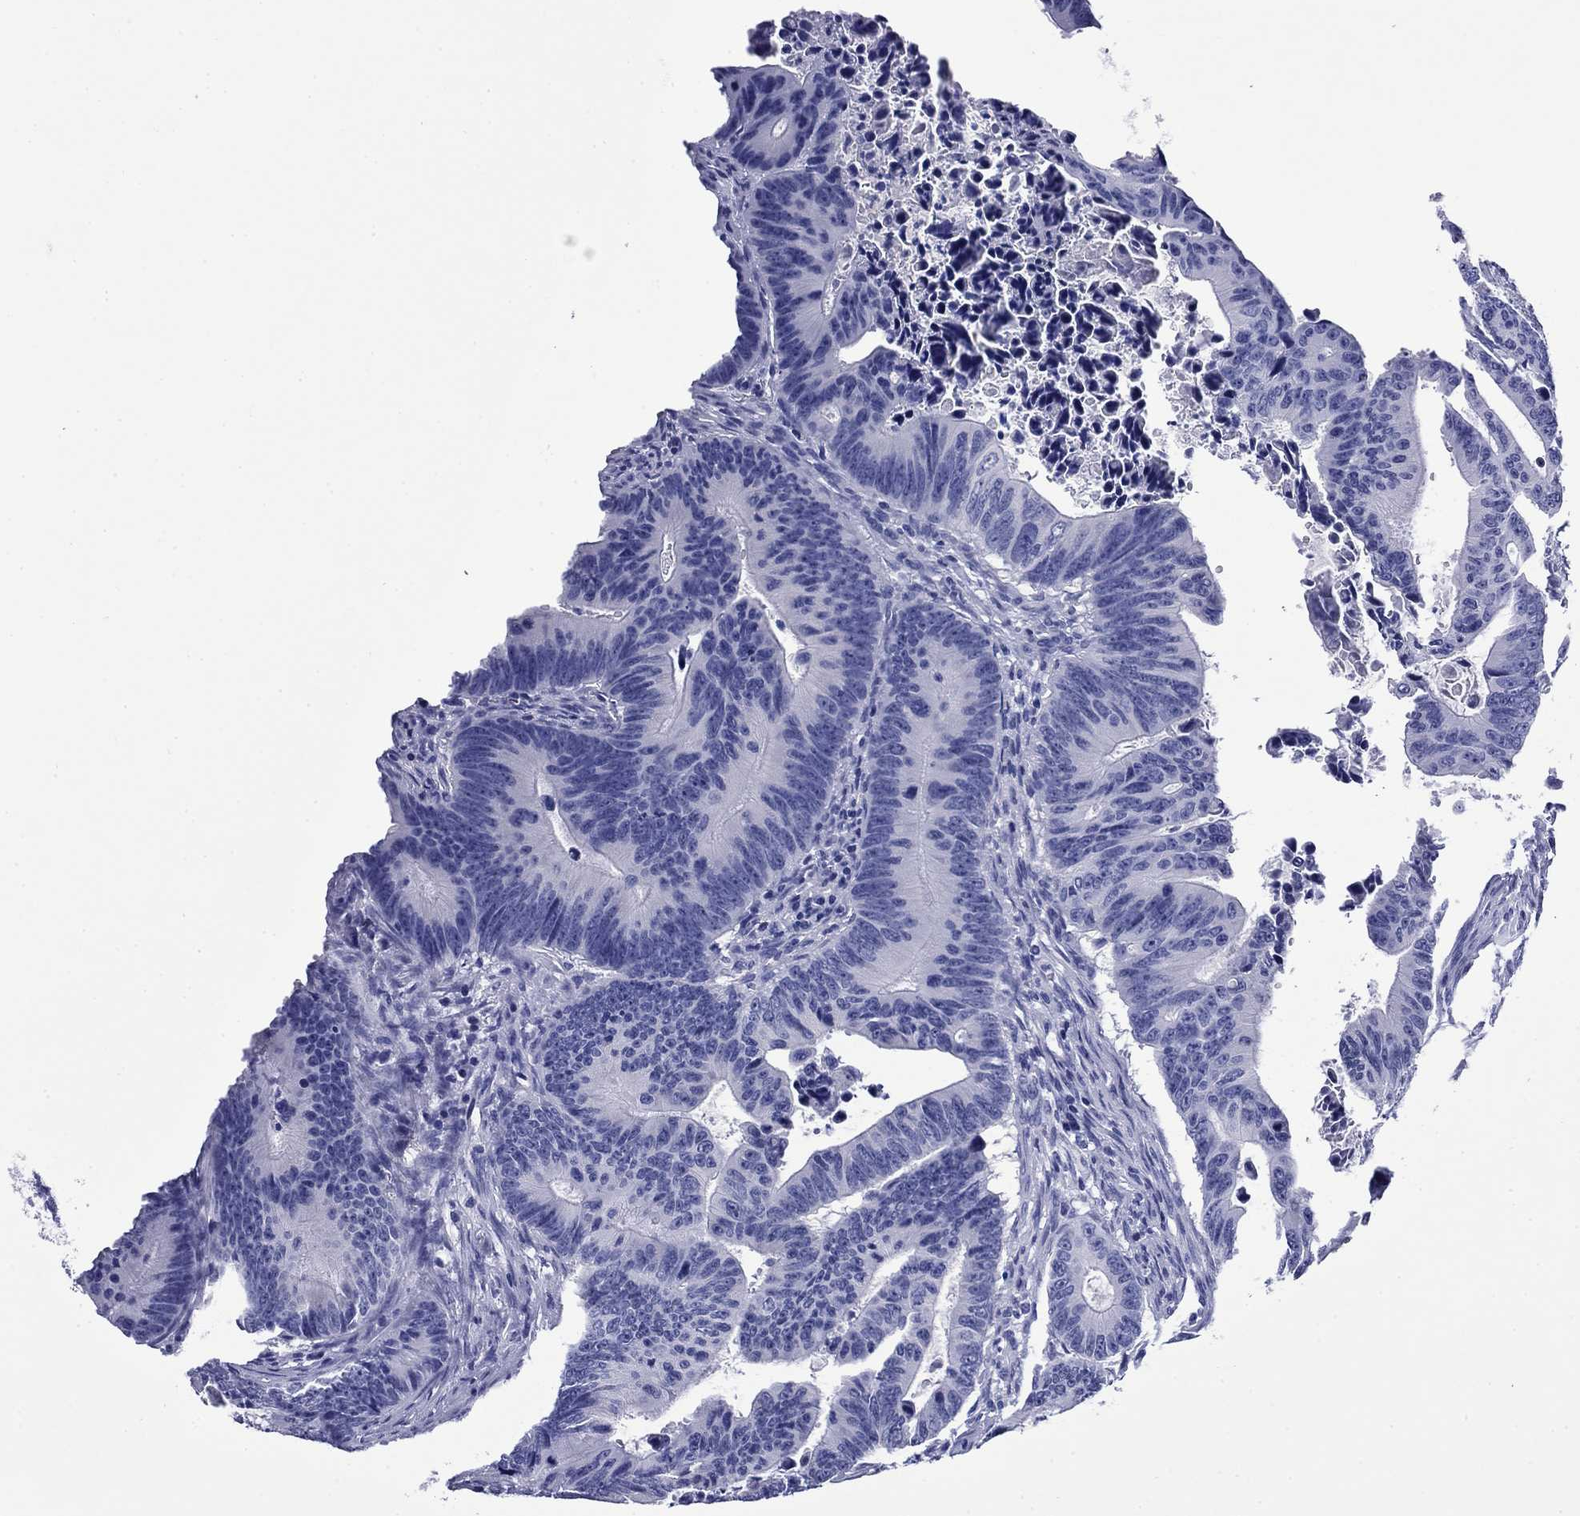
{"staining": {"intensity": "negative", "quantity": "none", "location": "none"}, "tissue": "colorectal cancer", "cell_type": "Tumor cells", "image_type": "cancer", "snomed": [{"axis": "morphology", "description": "Adenocarcinoma, NOS"}, {"axis": "topography", "description": "Colon"}], "caption": "A histopathology image of adenocarcinoma (colorectal) stained for a protein reveals no brown staining in tumor cells.", "gene": "GIP", "patient": {"sex": "female", "age": 87}}